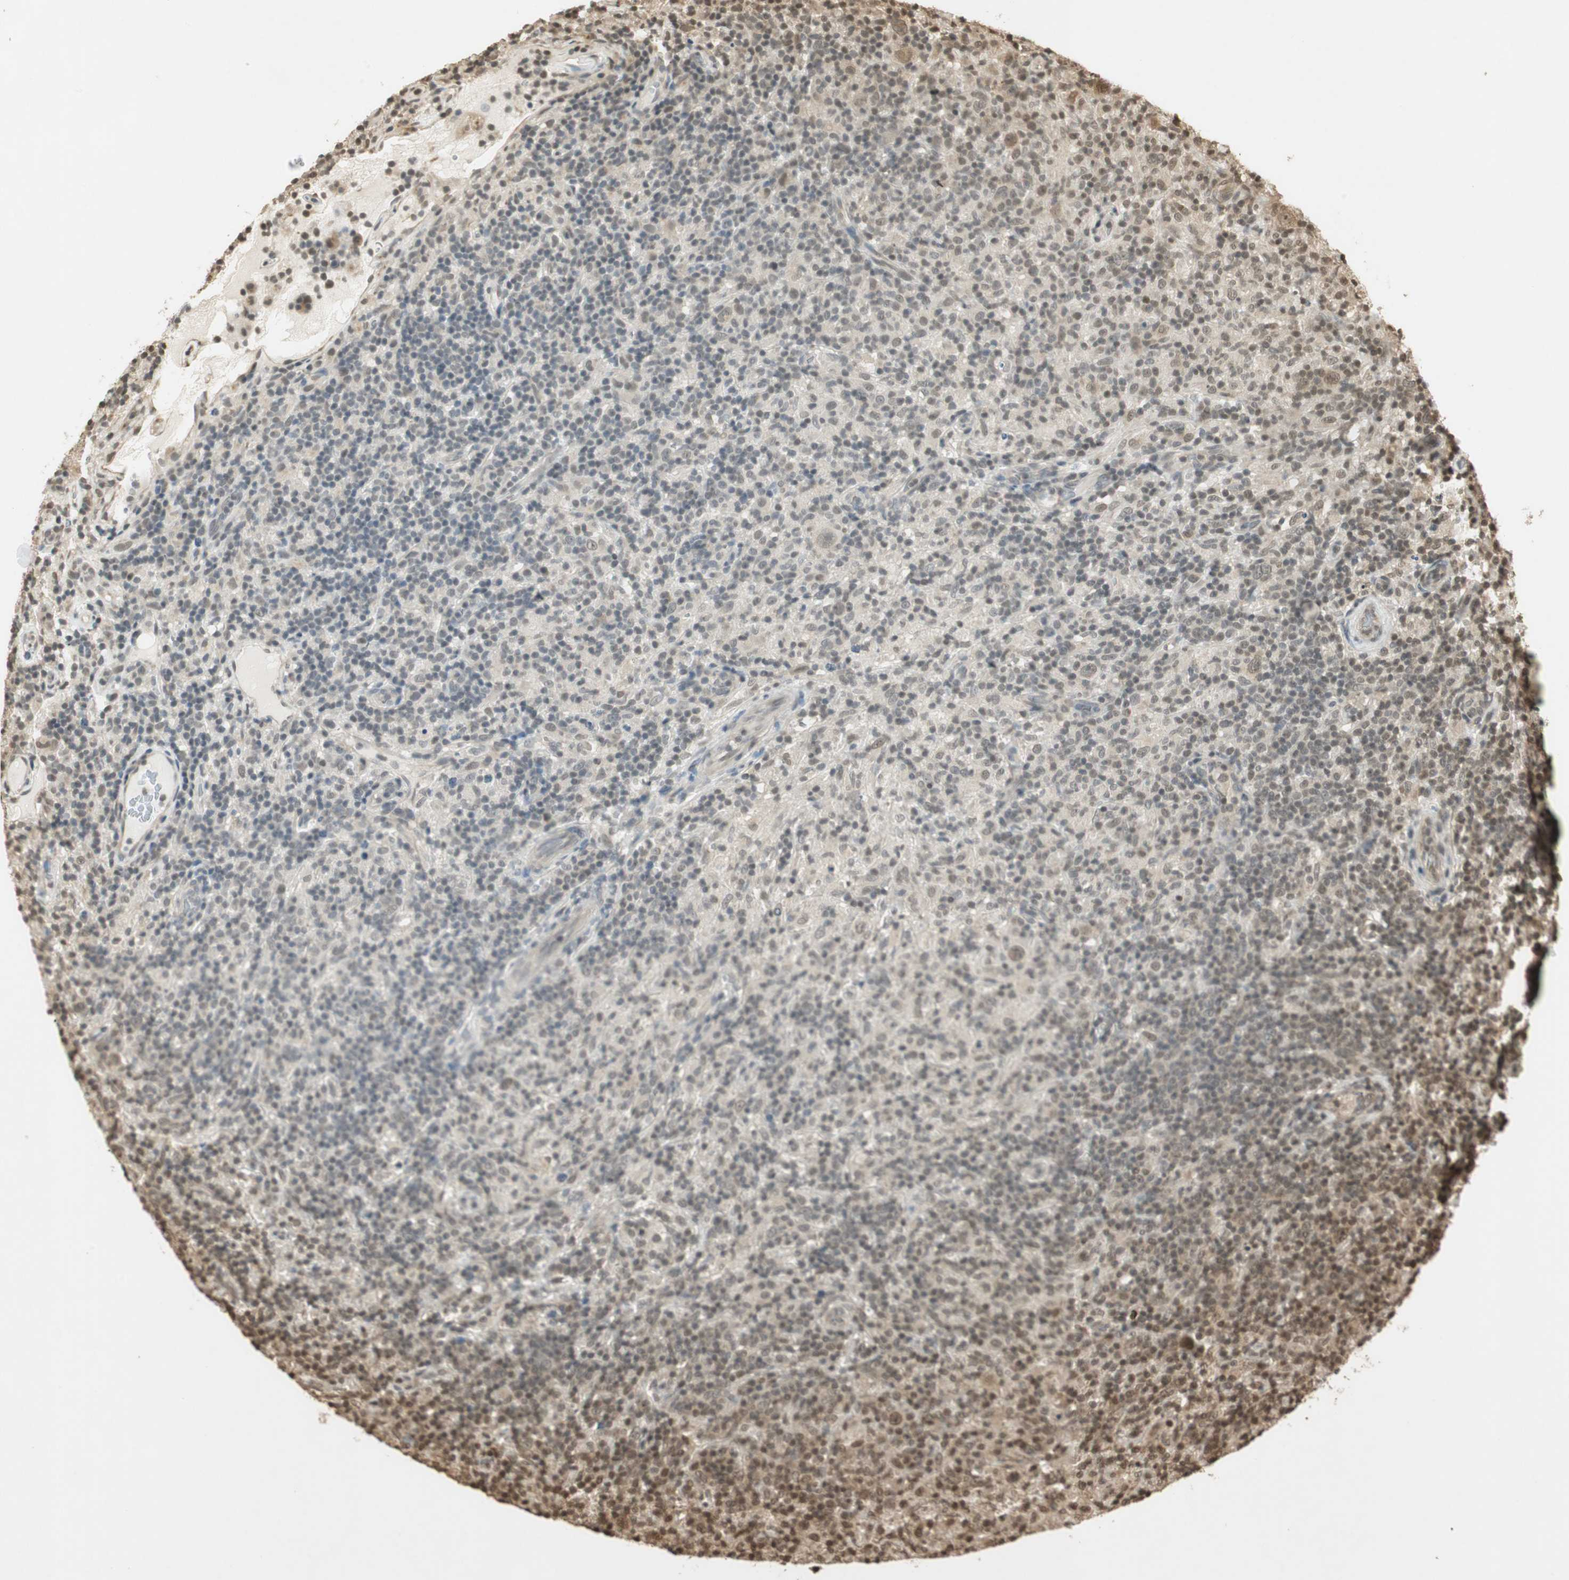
{"staining": {"intensity": "moderate", "quantity": ">75%", "location": "cytoplasmic/membranous,nuclear"}, "tissue": "lymphoma", "cell_type": "Tumor cells", "image_type": "cancer", "snomed": [{"axis": "morphology", "description": "Hodgkin's disease, NOS"}, {"axis": "topography", "description": "Lymph node"}], "caption": "Lymphoma stained with a protein marker reveals moderate staining in tumor cells.", "gene": "RPA3", "patient": {"sex": "male", "age": 70}}